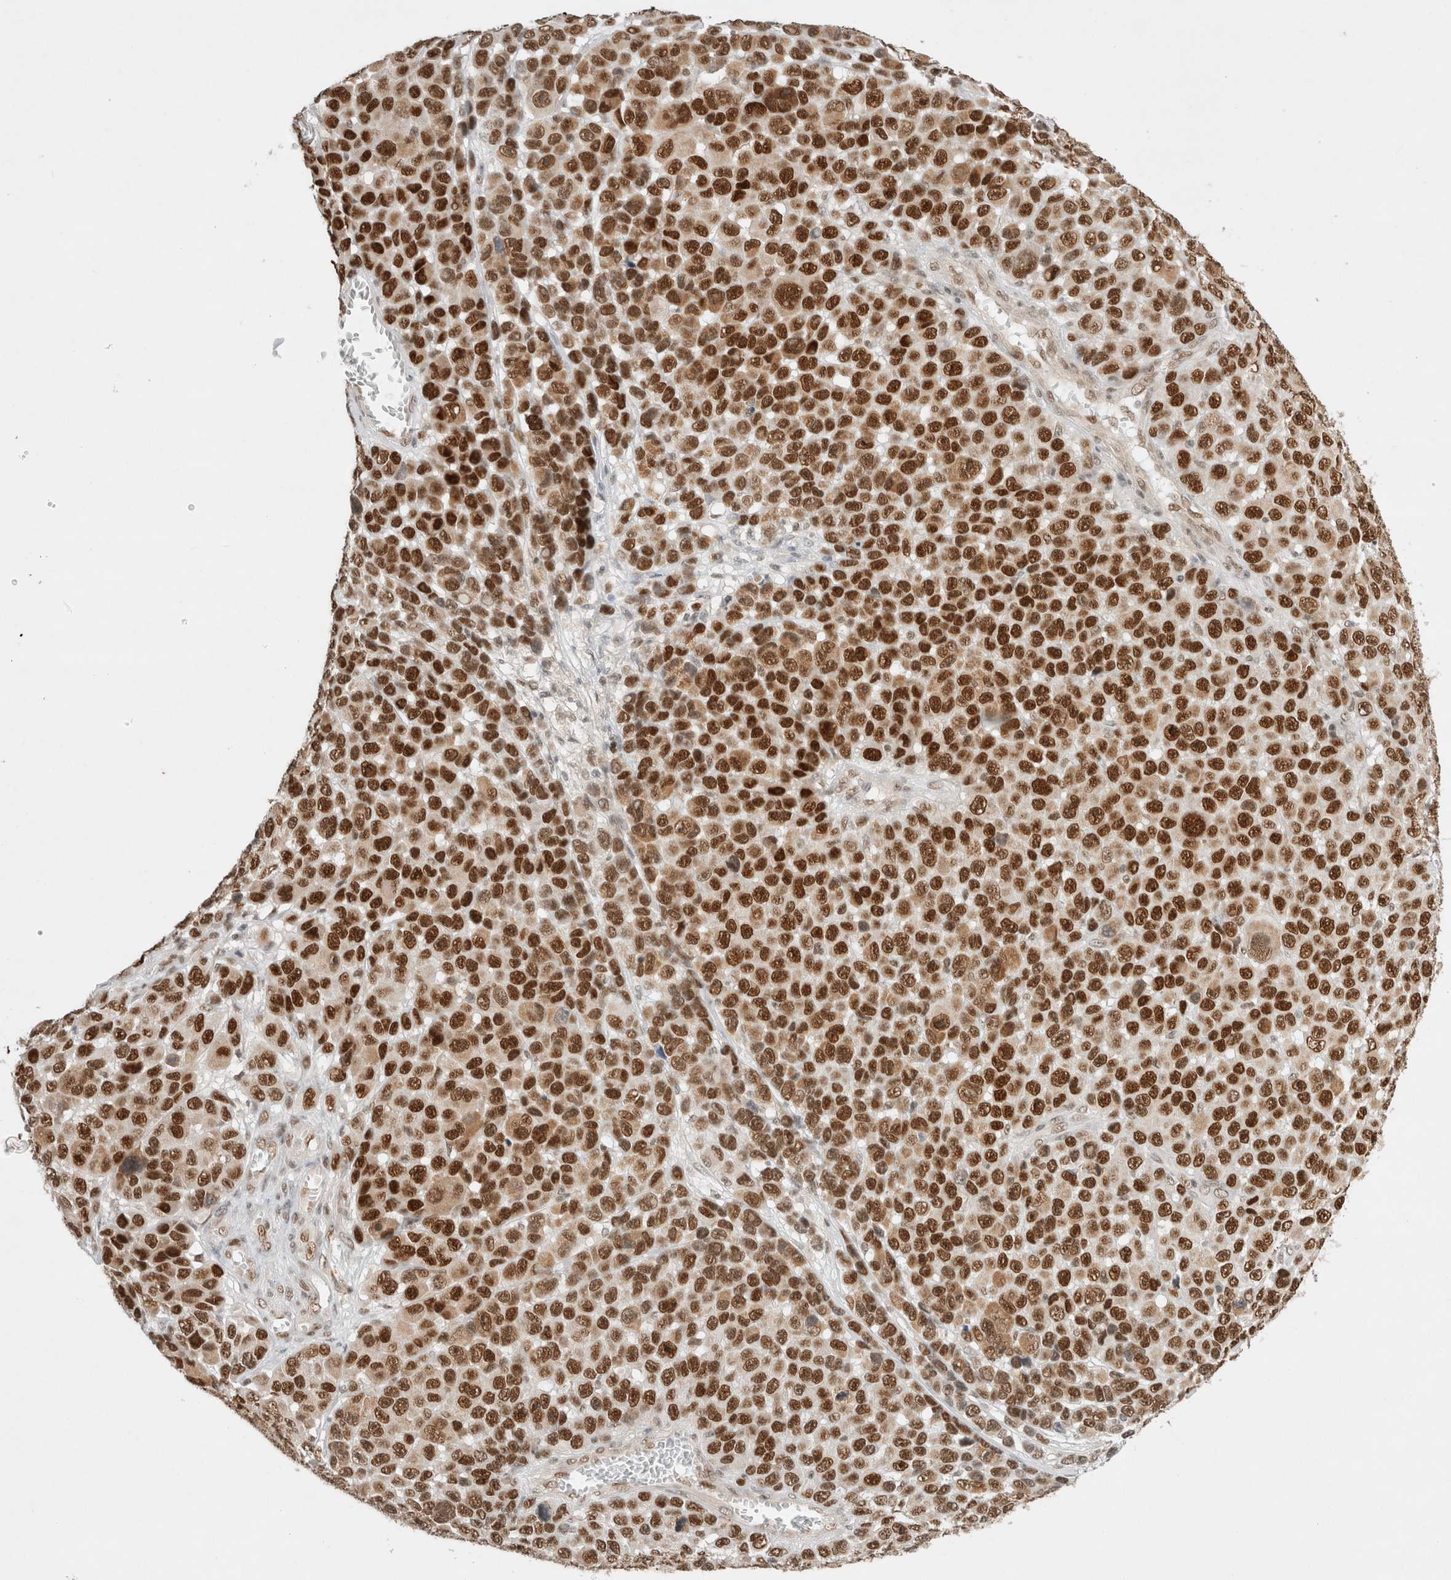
{"staining": {"intensity": "strong", "quantity": ">75%", "location": "nuclear"}, "tissue": "melanoma", "cell_type": "Tumor cells", "image_type": "cancer", "snomed": [{"axis": "morphology", "description": "Malignant melanoma, NOS"}, {"axis": "topography", "description": "Skin"}], "caption": "There is high levels of strong nuclear staining in tumor cells of melanoma, as demonstrated by immunohistochemical staining (brown color).", "gene": "GTF2I", "patient": {"sex": "male", "age": 53}}